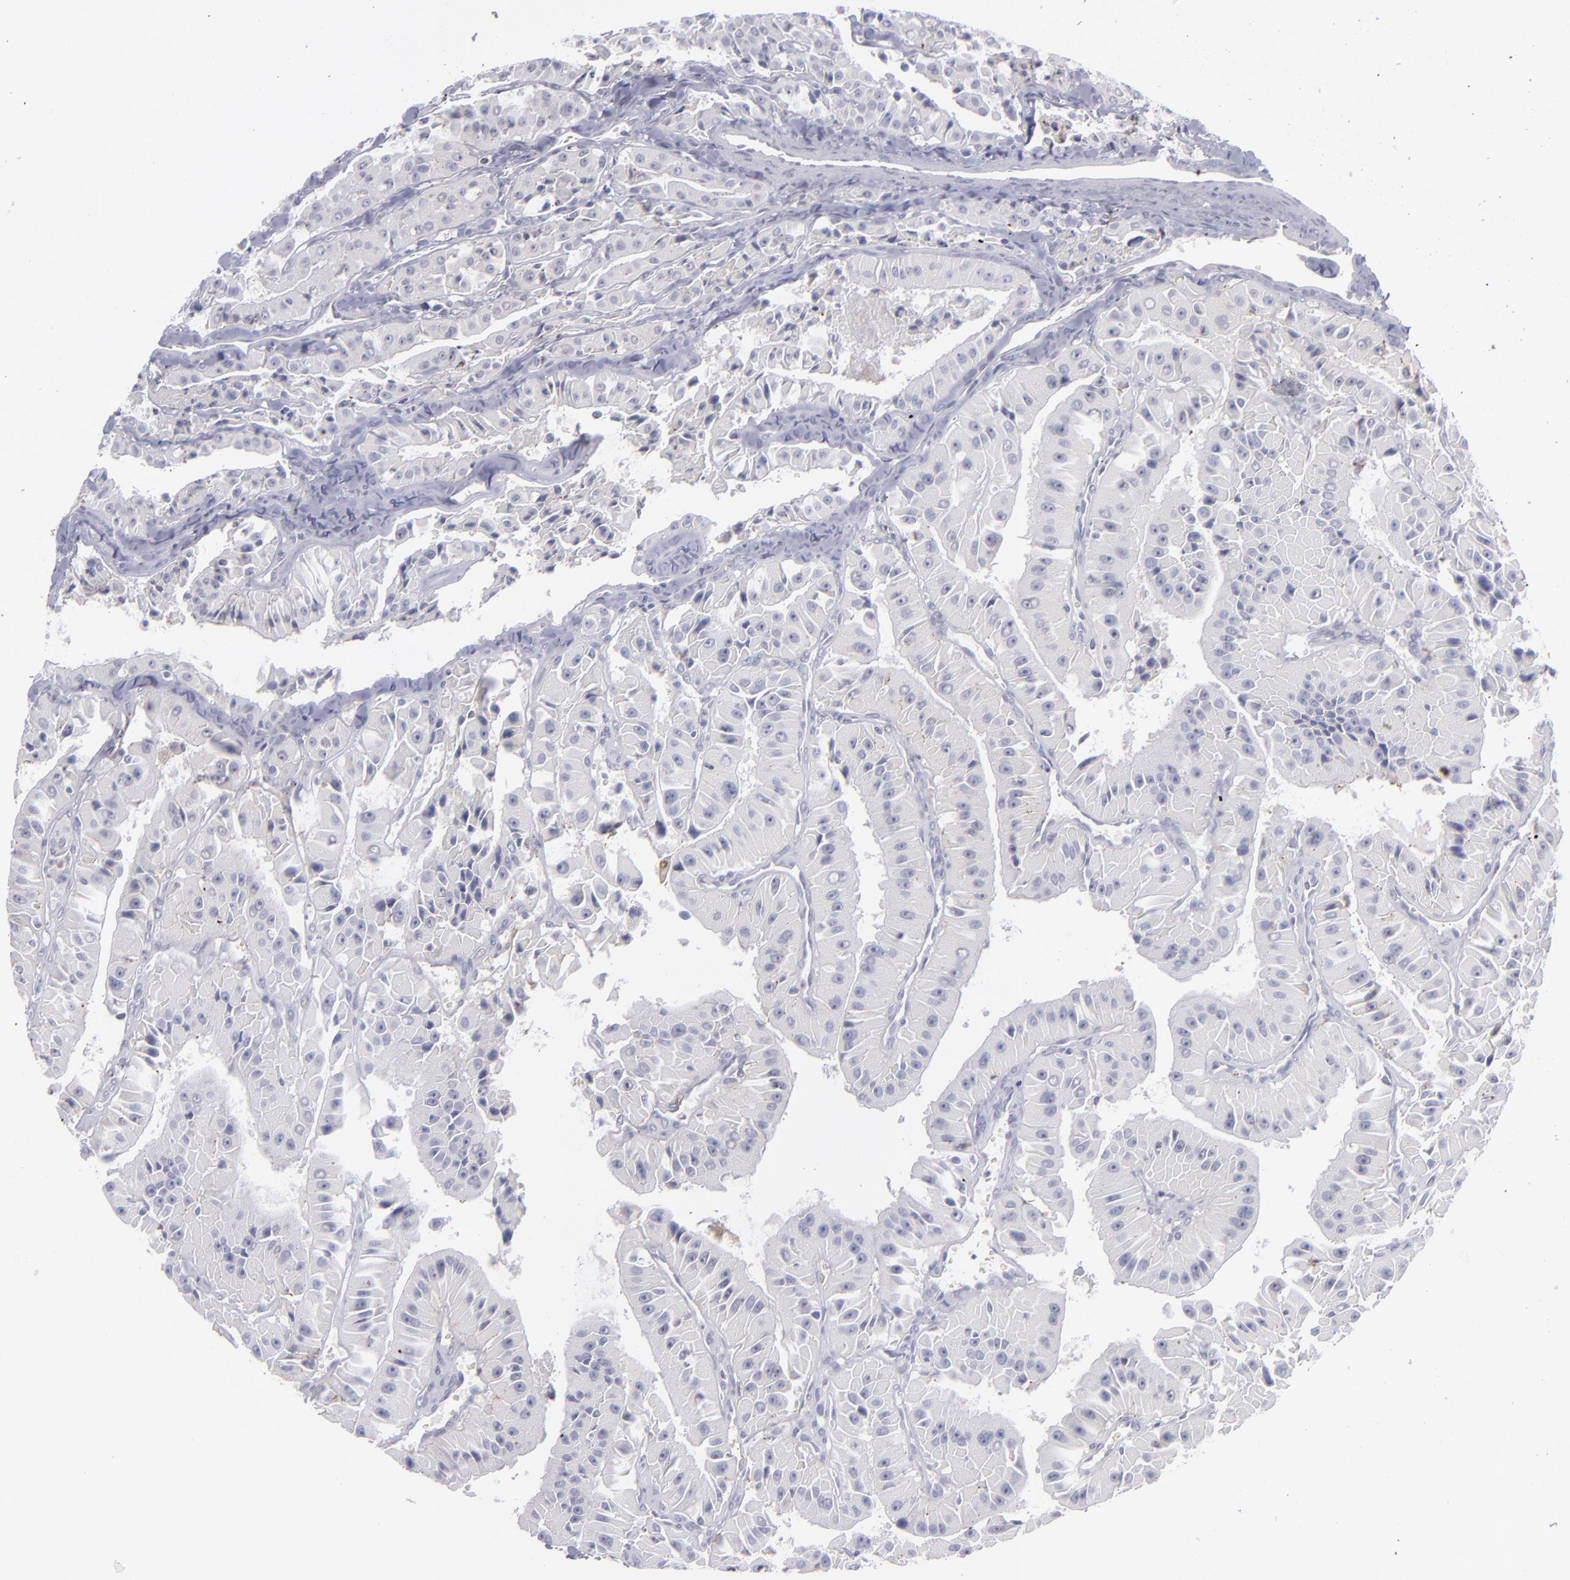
{"staining": {"intensity": "negative", "quantity": "none", "location": "none"}, "tissue": "thyroid cancer", "cell_type": "Tumor cells", "image_type": "cancer", "snomed": [{"axis": "morphology", "description": "Carcinoma, NOS"}, {"axis": "topography", "description": "Thyroid gland"}], "caption": "Image shows no protein expression in tumor cells of thyroid cancer tissue.", "gene": "ITGB4", "patient": {"sex": "male", "age": 76}}